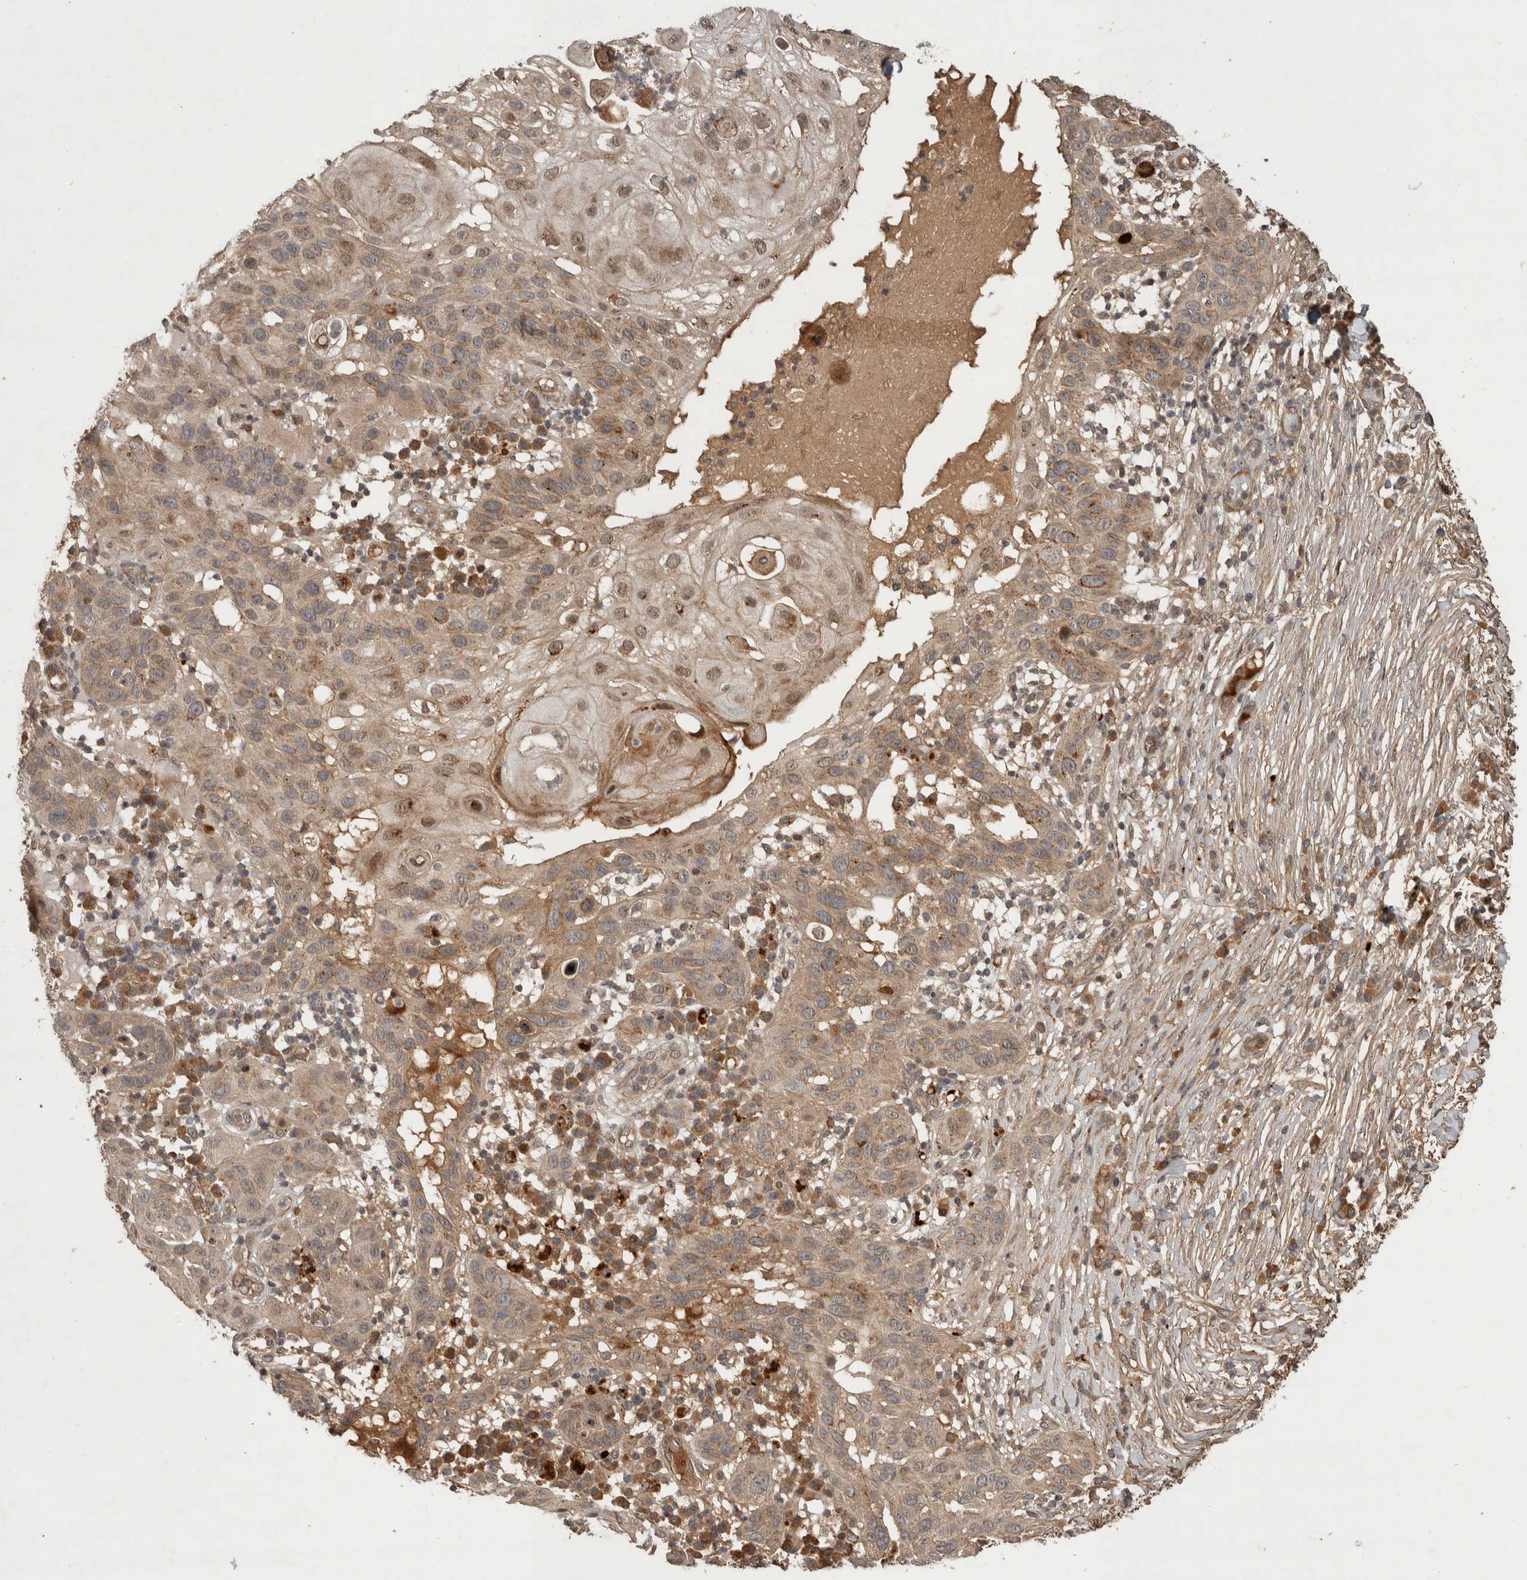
{"staining": {"intensity": "weak", "quantity": ">75%", "location": "cytoplasmic/membranous"}, "tissue": "skin cancer", "cell_type": "Tumor cells", "image_type": "cancer", "snomed": [{"axis": "morphology", "description": "Normal tissue, NOS"}, {"axis": "morphology", "description": "Squamous cell carcinoma, NOS"}, {"axis": "topography", "description": "Skin"}], "caption": "High-power microscopy captured an immunohistochemistry (IHC) histopathology image of squamous cell carcinoma (skin), revealing weak cytoplasmic/membranous staining in approximately >75% of tumor cells.", "gene": "PITPNC1", "patient": {"sex": "female", "age": 96}}